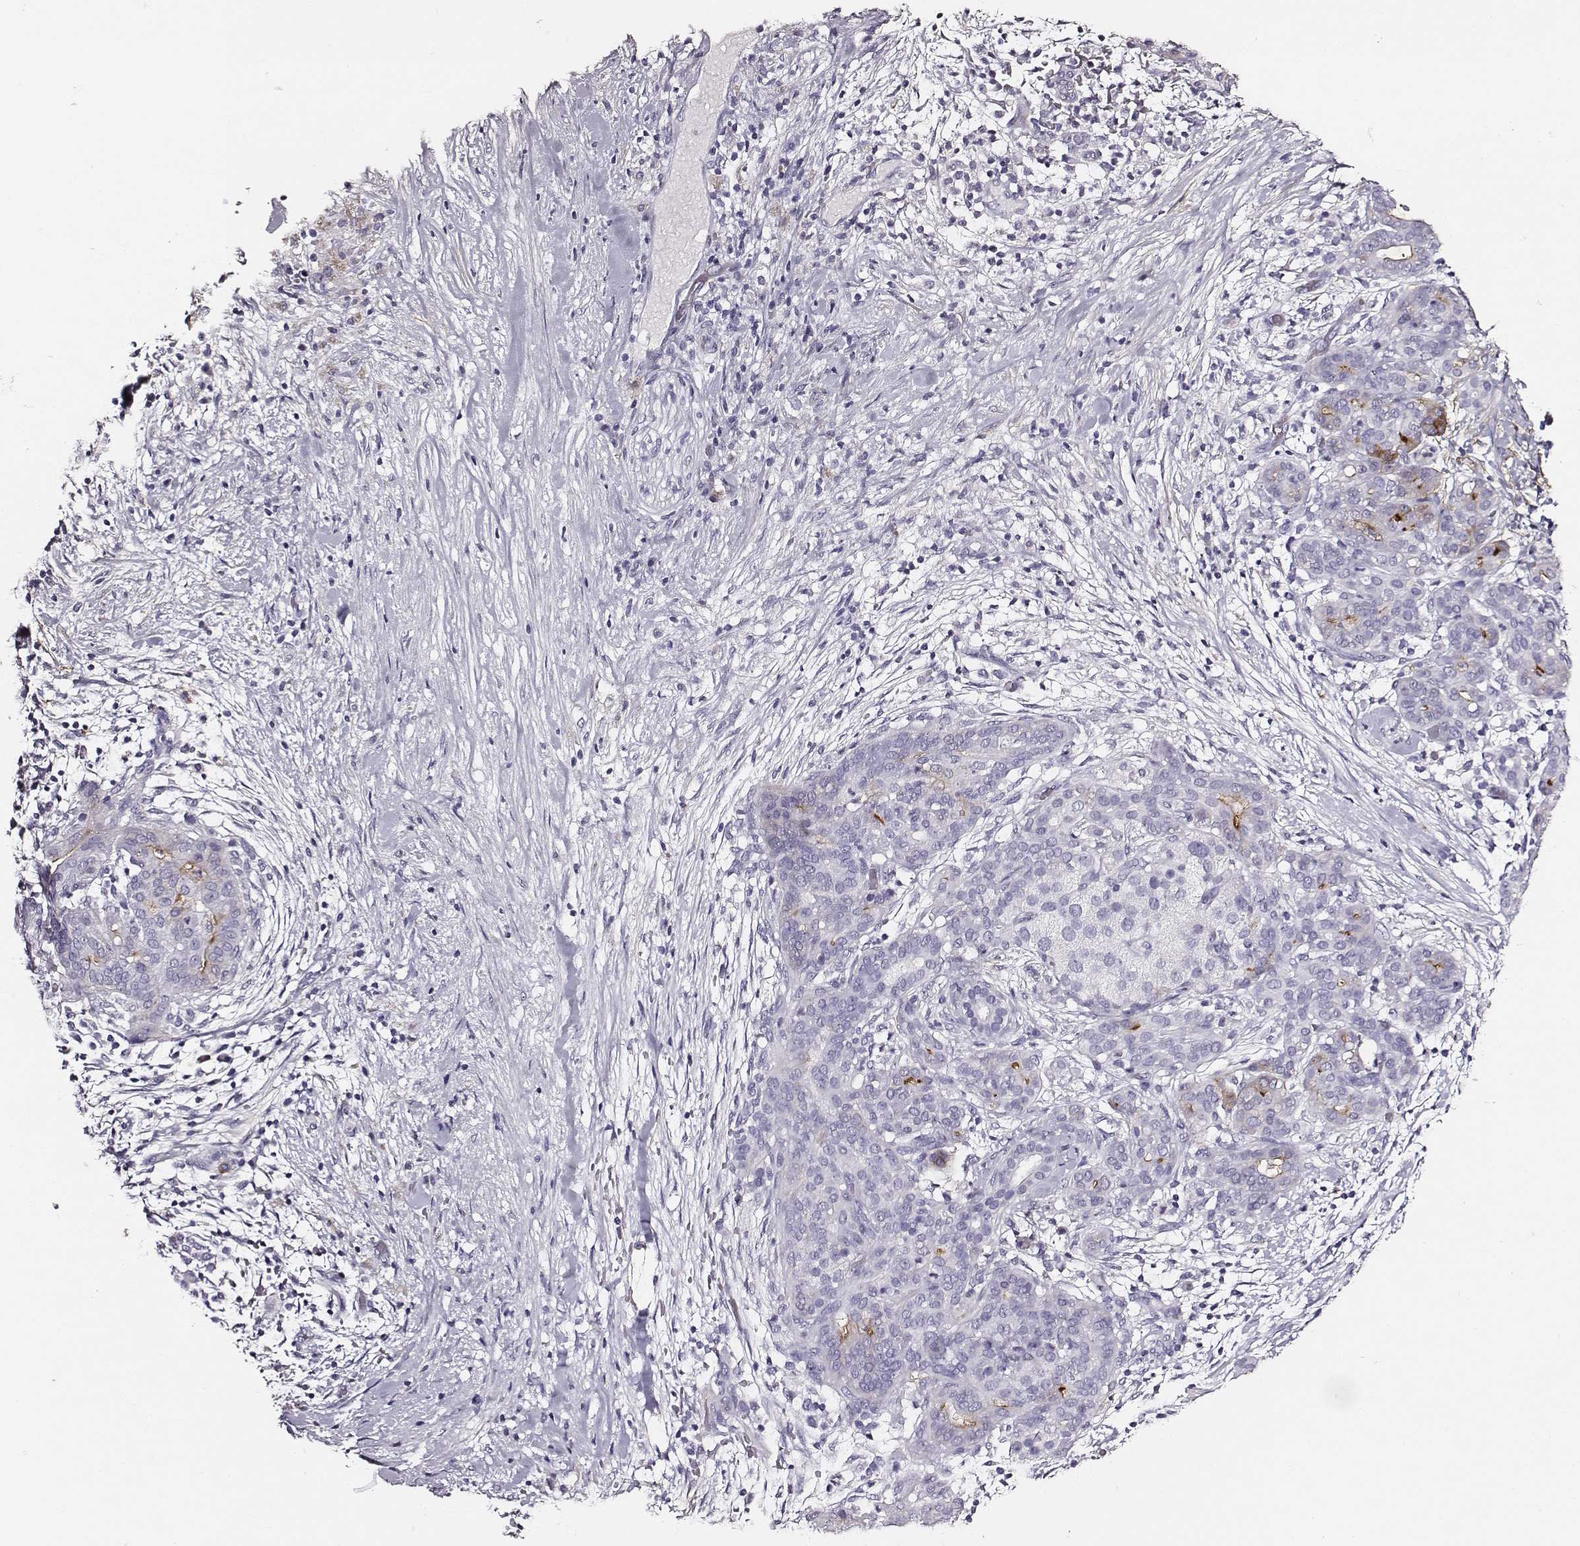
{"staining": {"intensity": "negative", "quantity": "none", "location": "none"}, "tissue": "pancreatic cancer", "cell_type": "Tumor cells", "image_type": "cancer", "snomed": [{"axis": "morphology", "description": "Adenocarcinoma, NOS"}, {"axis": "topography", "description": "Pancreas"}], "caption": "A micrograph of pancreatic adenocarcinoma stained for a protein demonstrates no brown staining in tumor cells.", "gene": "DPEP1", "patient": {"sex": "male", "age": 44}}